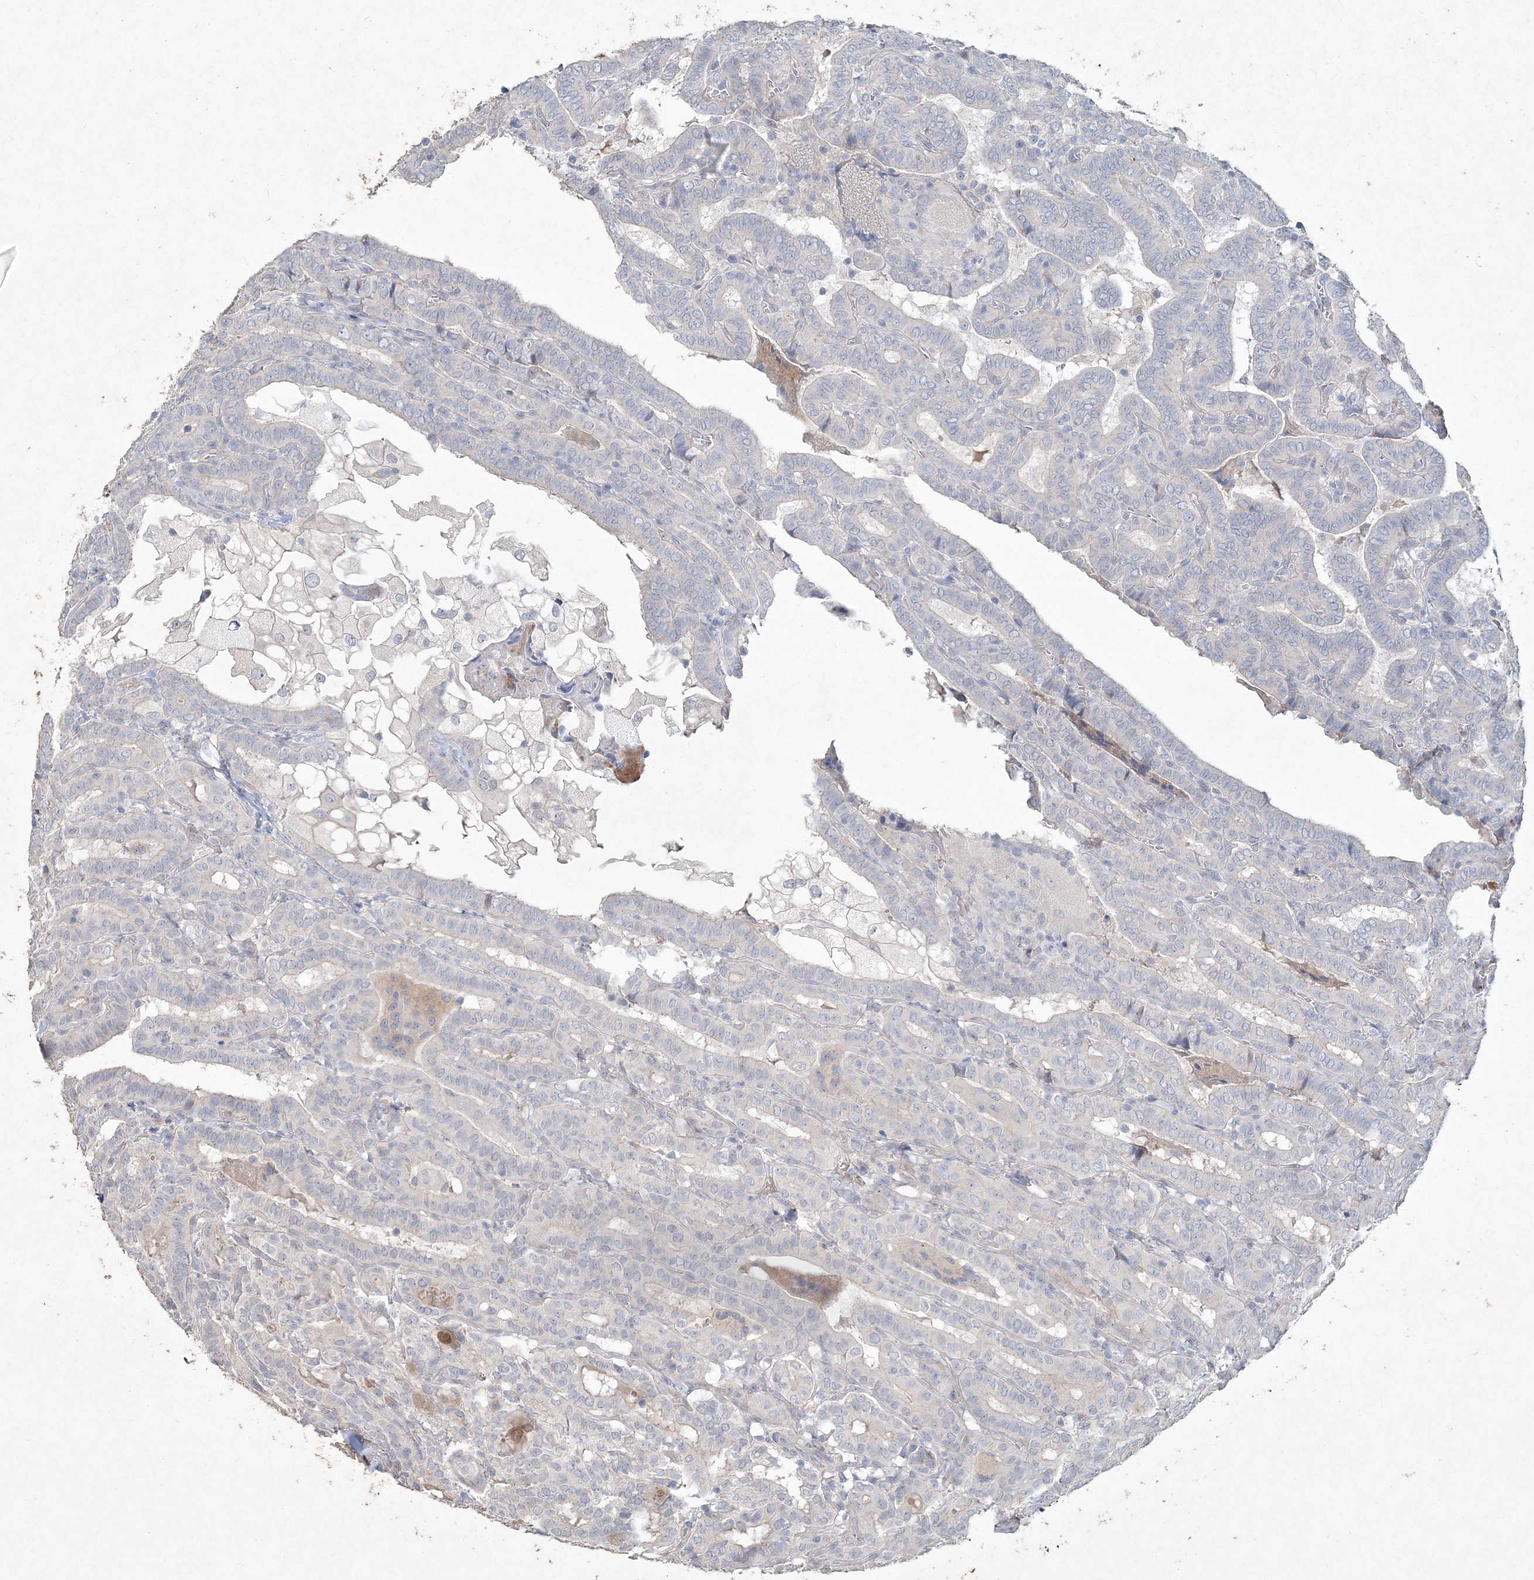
{"staining": {"intensity": "negative", "quantity": "none", "location": "none"}, "tissue": "thyroid cancer", "cell_type": "Tumor cells", "image_type": "cancer", "snomed": [{"axis": "morphology", "description": "Papillary adenocarcinoma, NOS"}, {"axis": "topography", "description": "Thyroid gland"}], "caption": "DAB immunohistochemical staining of human thyroid cancer reveals no significant staining in tumor cells.", "gene": "DNAH5", "patient": {"sex": "female", "age": 72}}